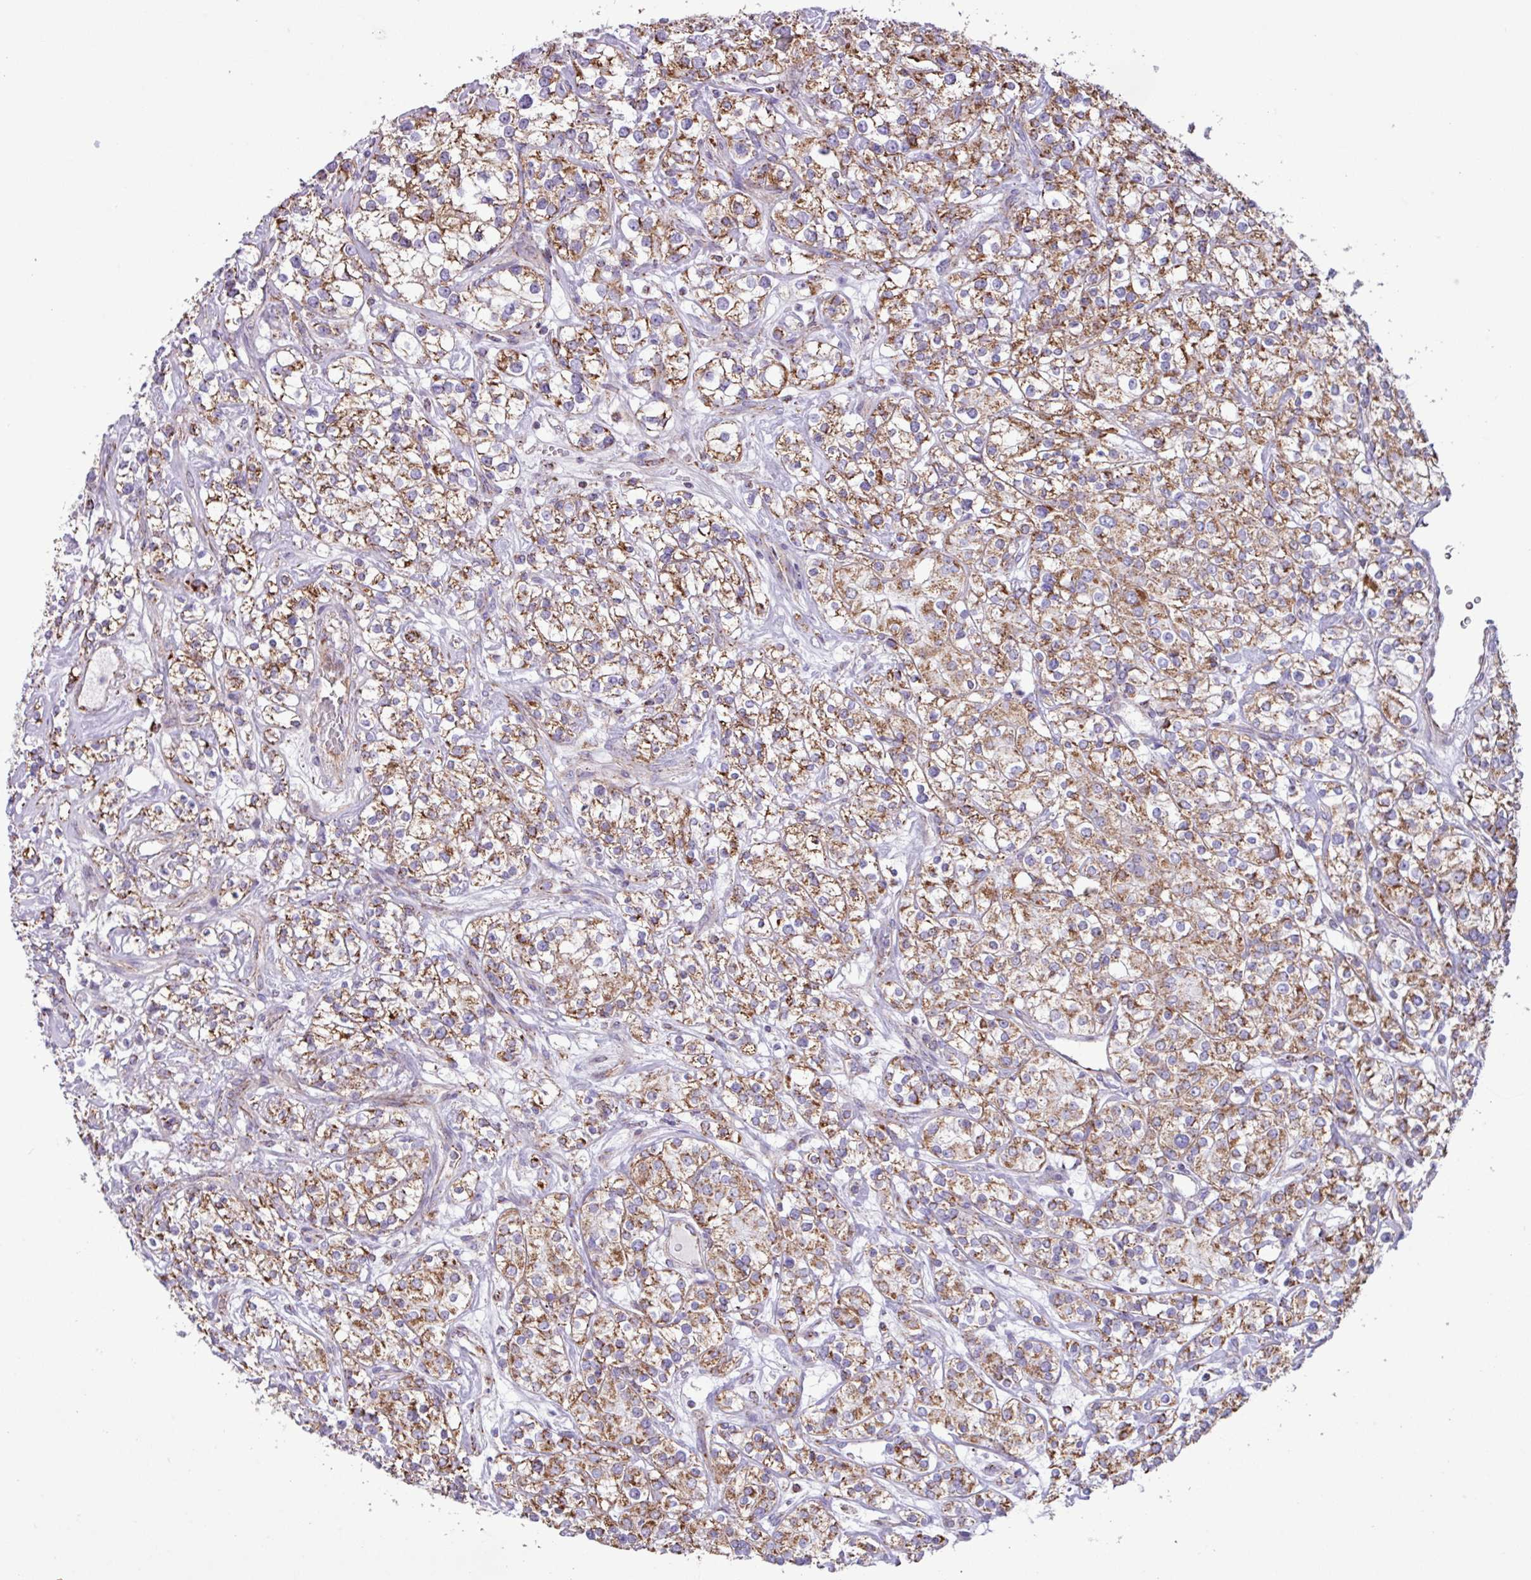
{"staining": {"intensity": "moderate", "quantity": ">75%", "location": "cytoplasmic/membranous"}, "tissue": "renal cancer", "cell_type": "Tumor cells", "image_type": "cancer", "snomed": [{"axis": "morphology", "description": "Adenocarcinoma, NOS"}, {"axis": "topography", "description": "Kidney"}], "caption": "The histopathology image shows immunohistochemical staining of renal cancer. There is moderate cytoplasmic/membranous expression is present in approximately >75% of tumor cells.", "gene": "RTL3", "patient": {"sex": "male", "age": 77}}